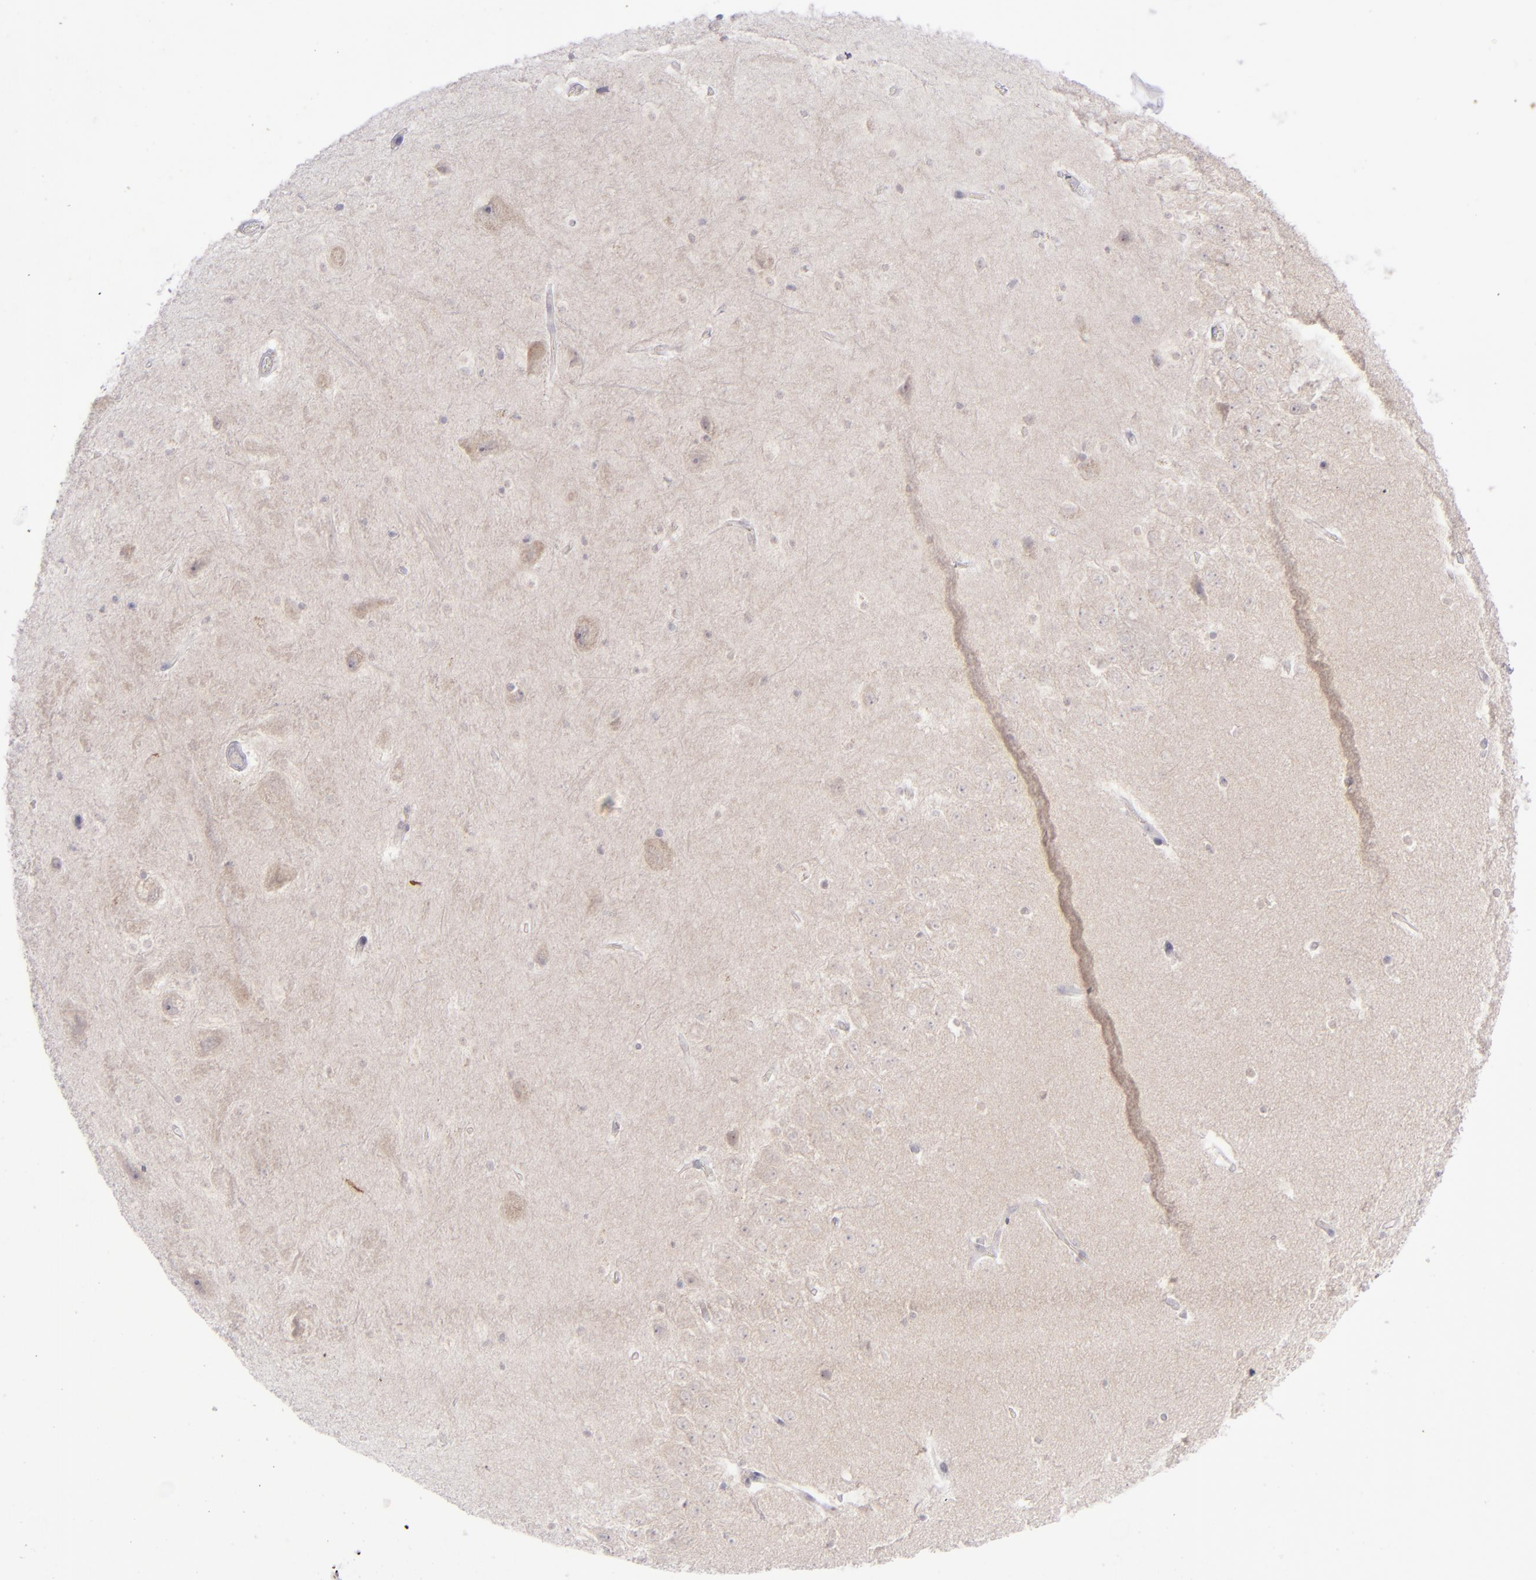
{"staining": {"intensity": "negative", "quantity": "none", "location": "none"}, "tissue": "hippocampus", "cell_type": "Glial cells", "image_type": "normal", "snomed": [{"axis": "morphology", "description": "Normal tissue, NOS"}, {"axis": "topography", "description": "Hippocampus"}], "caption": "Immunohistochemical staining of normal hippocampus exhibits no significant expression in glial cells.", "gene": "EVPL", "patient": {"sex": "male", "age": 45}}